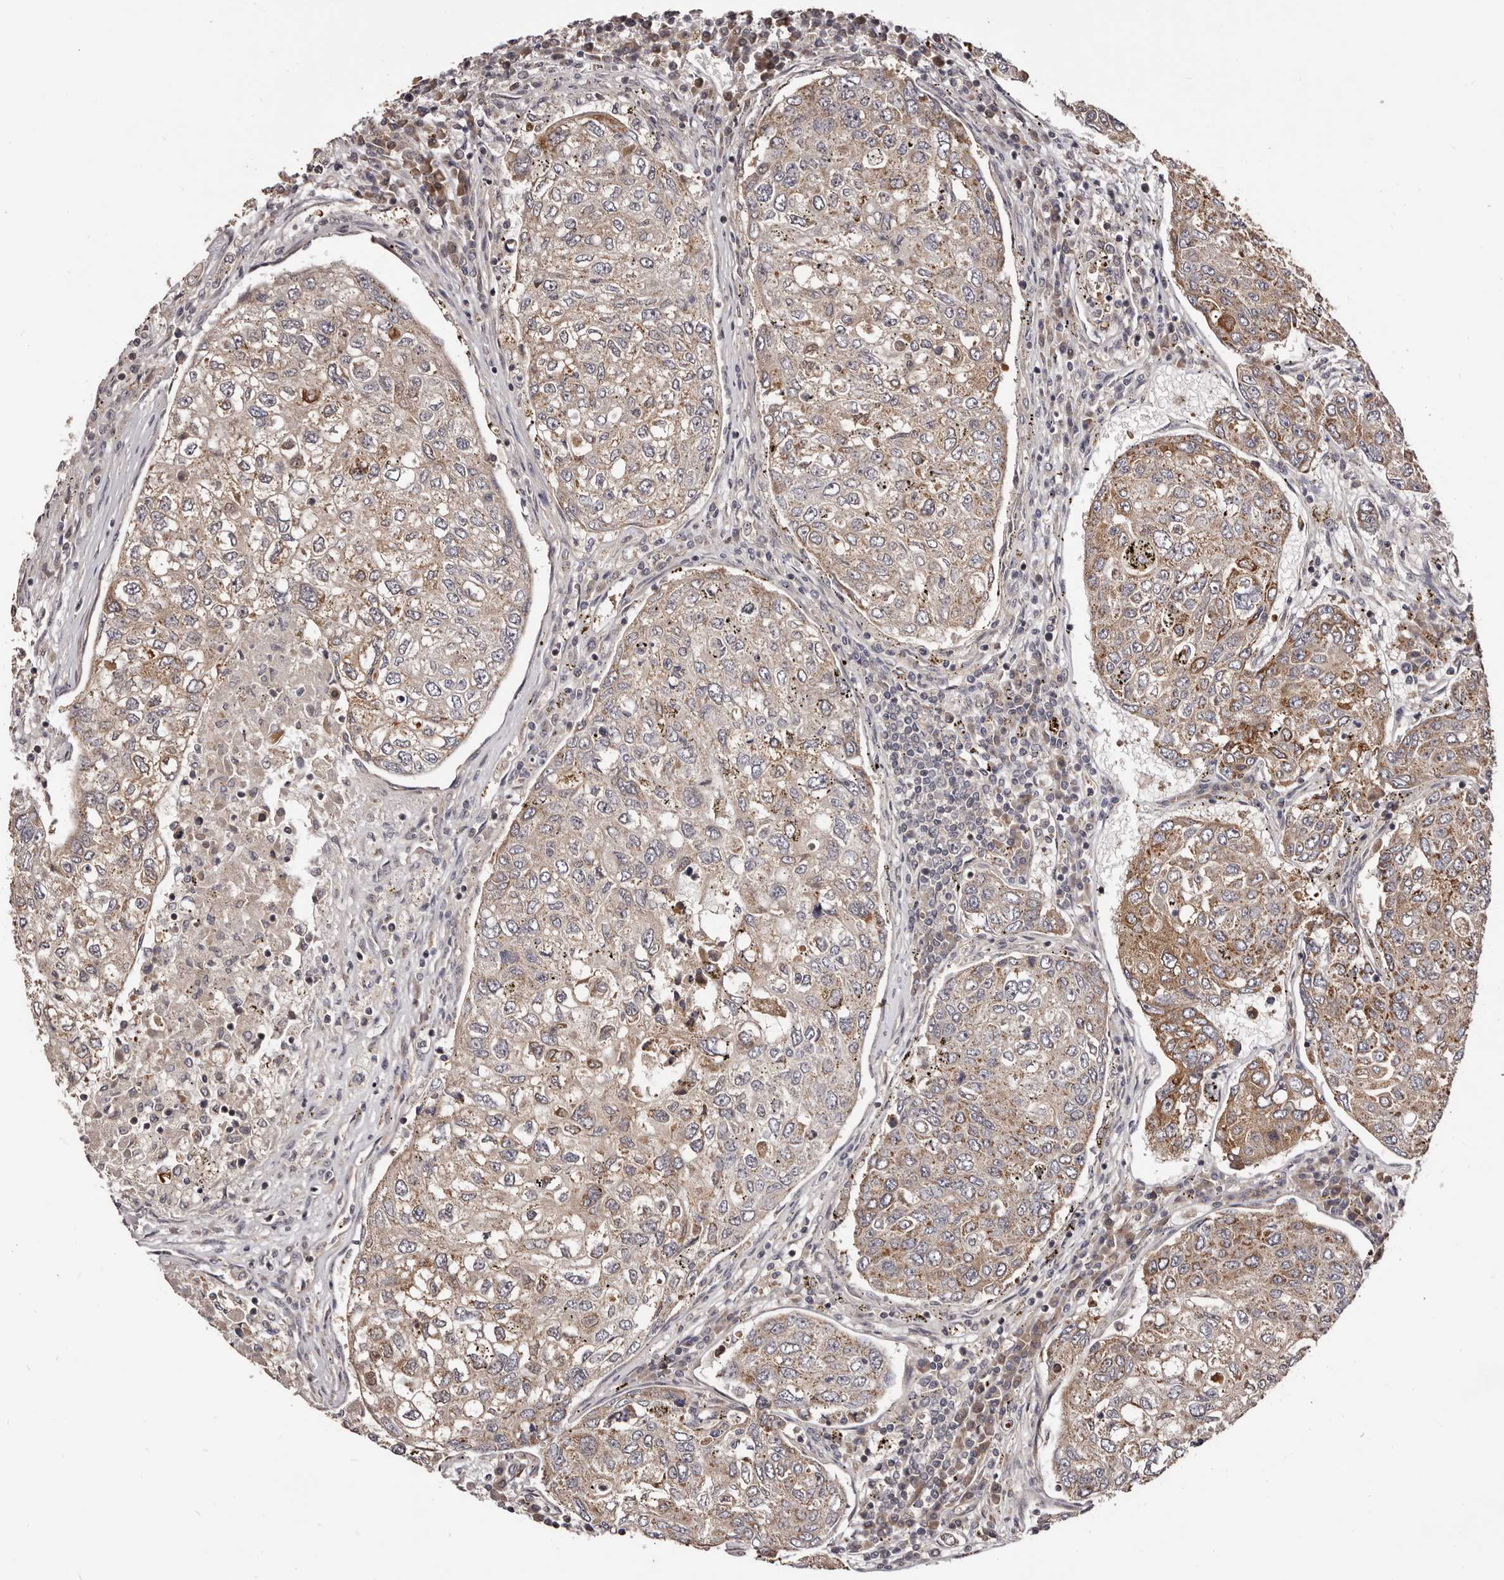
{"staining": {"intensity": "moderate", "quantity": ">75%", "location": "cytoplasmic/membranous"}, "tissue": "urothelial cancer", "cell_type": "Tumor cells", "image_type": "cancer", "snomed": [{"axis": "morphology", "description": "Urothelial carcinoma, High grade"}, {"axis": "topography", "description": "Lymph node"}, {"axis": "topography", "description": "Urinary bladder"}], "caption": "Urothelial cancer was stained to show a protein in brown. There is medium levels of moderate cytoplasmic/membranous positivity in about >75% of tumor cells.", "gene": "MDP1", "patient": {"sex": "male", "age": 51}}